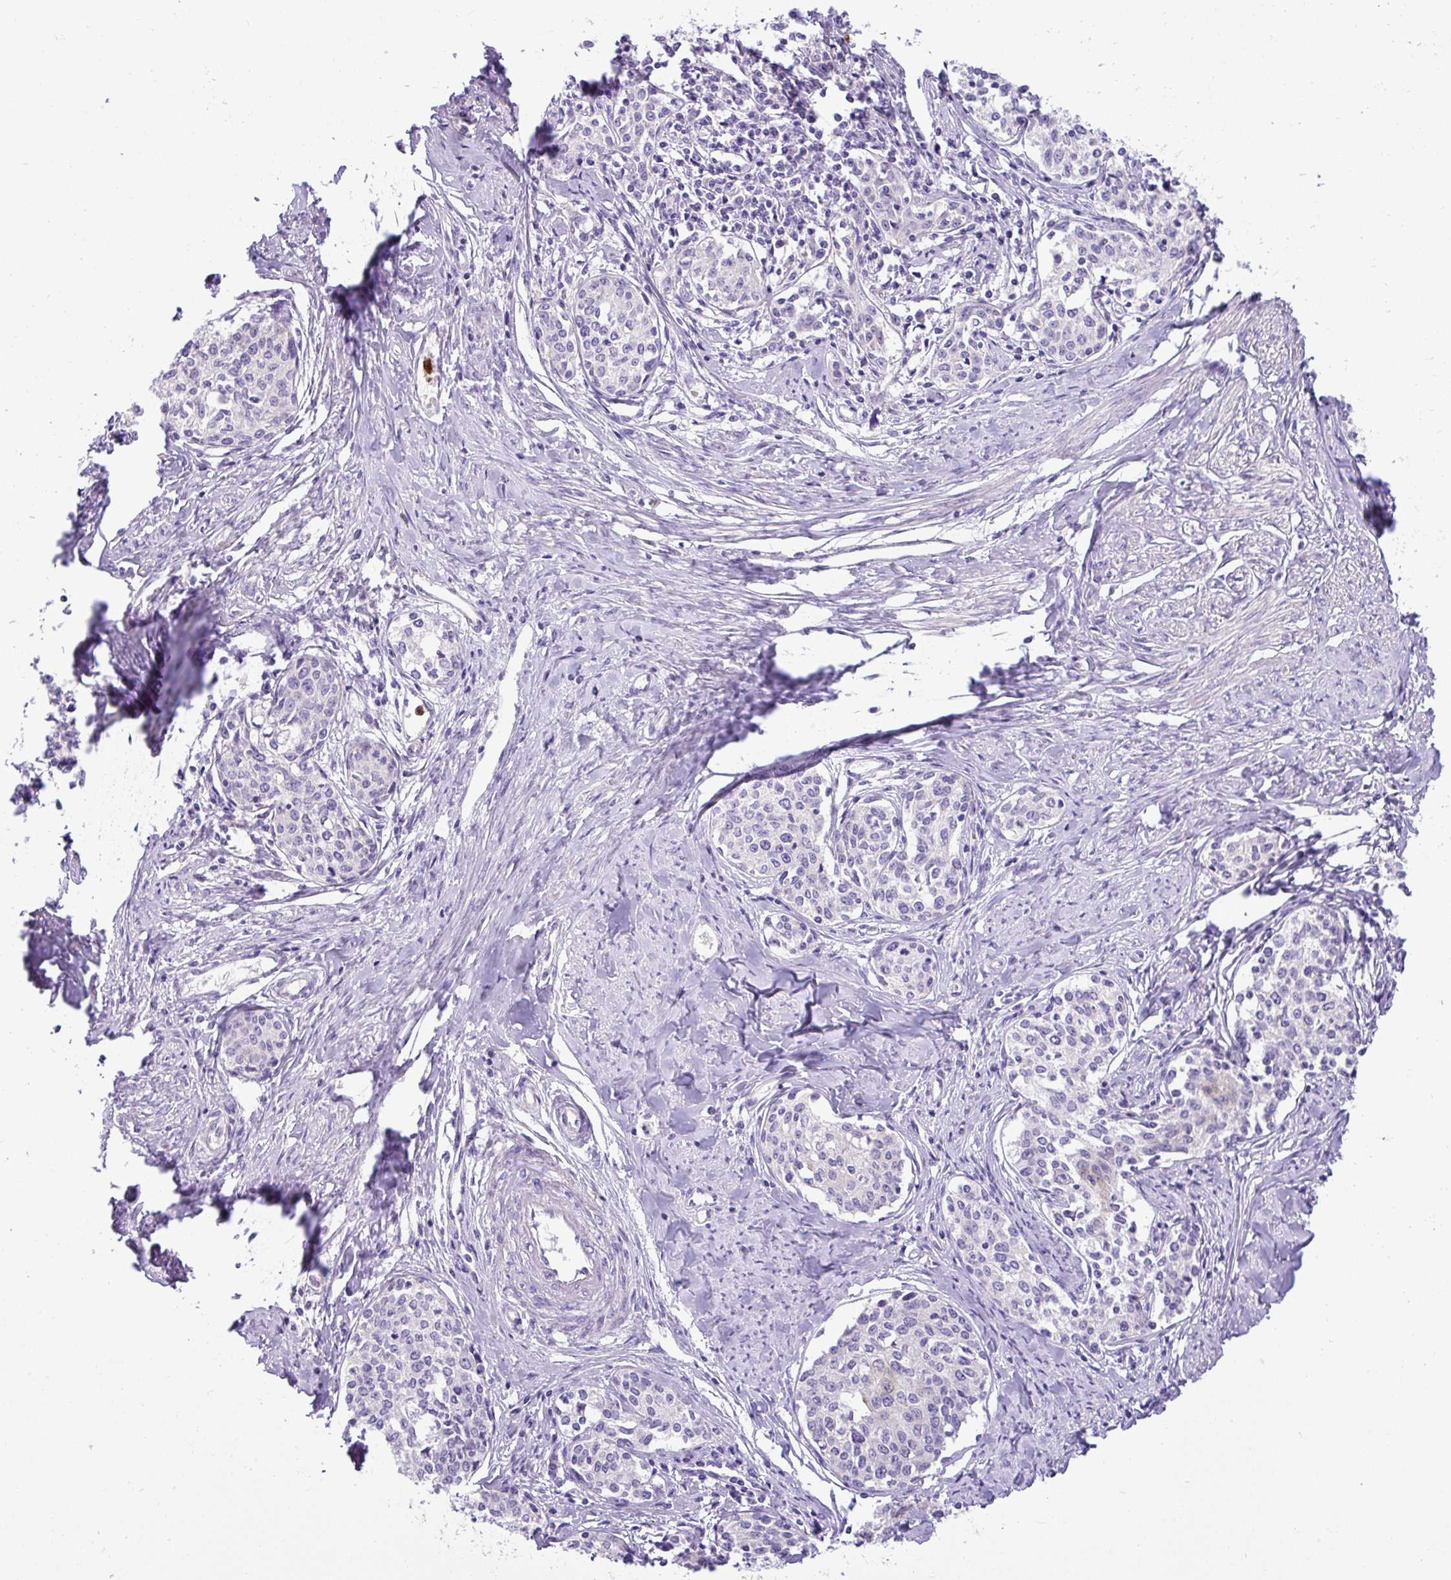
{"staining": {"intensity": "negative", "quantity": "none", "location": "none"}, "tissue": "cervical cancer", "cell_type": "Tumor cells", "image_type": "cancer", "snomed": [{"axis": "morphology", "description": "Squamous cell carcinoma, NOS"}, {"axis": "morphology", "description": "Adenocarcinoma, NOS"}, {"axis": "topography", "description": "Cervix"}], "caption": "DAB immunohistochemical staining of cervical adenocarcinoma reveals no significant expression in tumor cells.", "gene": "SH2D3C", "patient": {"sex": "female", "age": 52}}